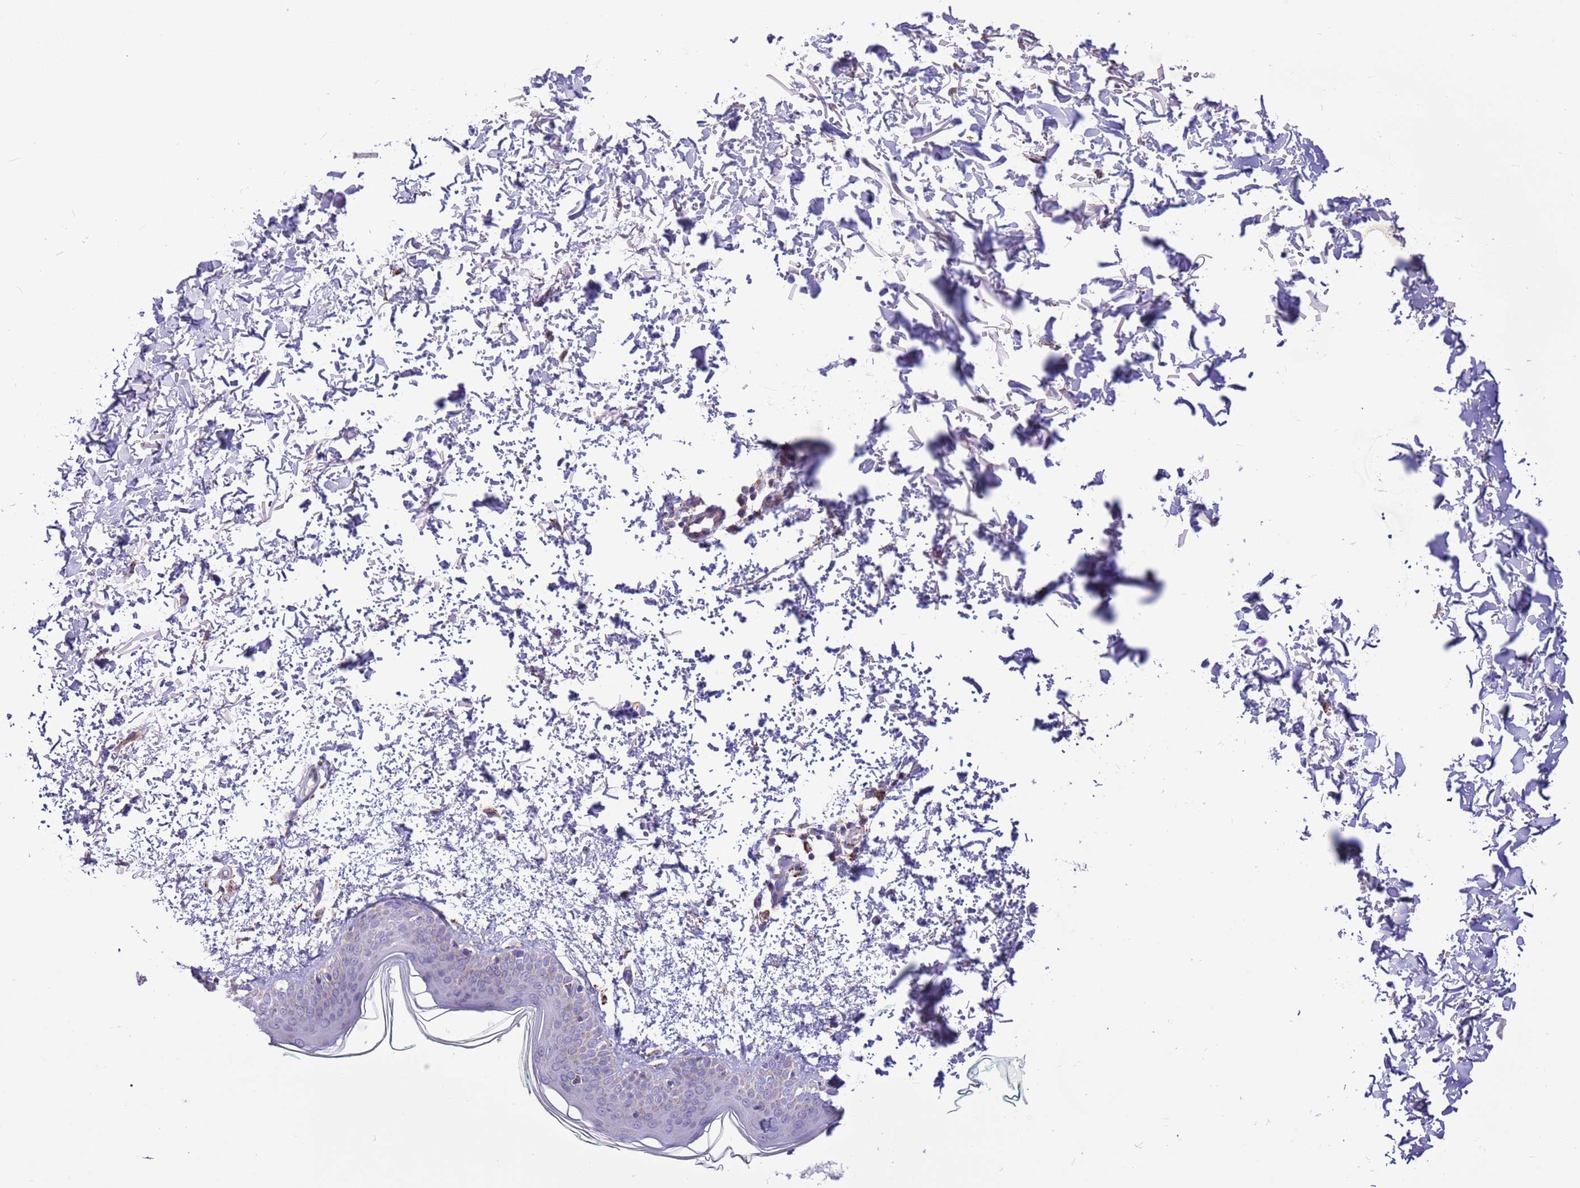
{"staining": {"intensity": "negative", "quantity": "none", "location": "none"}, "tissue": "skin", "cell_type": "Fibroblasts", "image_type": "normal", "snomed": [{"axis": "morphology", "description": "Normal tissue, NOS"}, {"axis": "topography", "description": "Skin"}], "caption": "Micrograph shows no protein expression in fibroblasts of benign skin.", "gene": "SS18L2", "patient": {"sex": "male", "age": 66}}